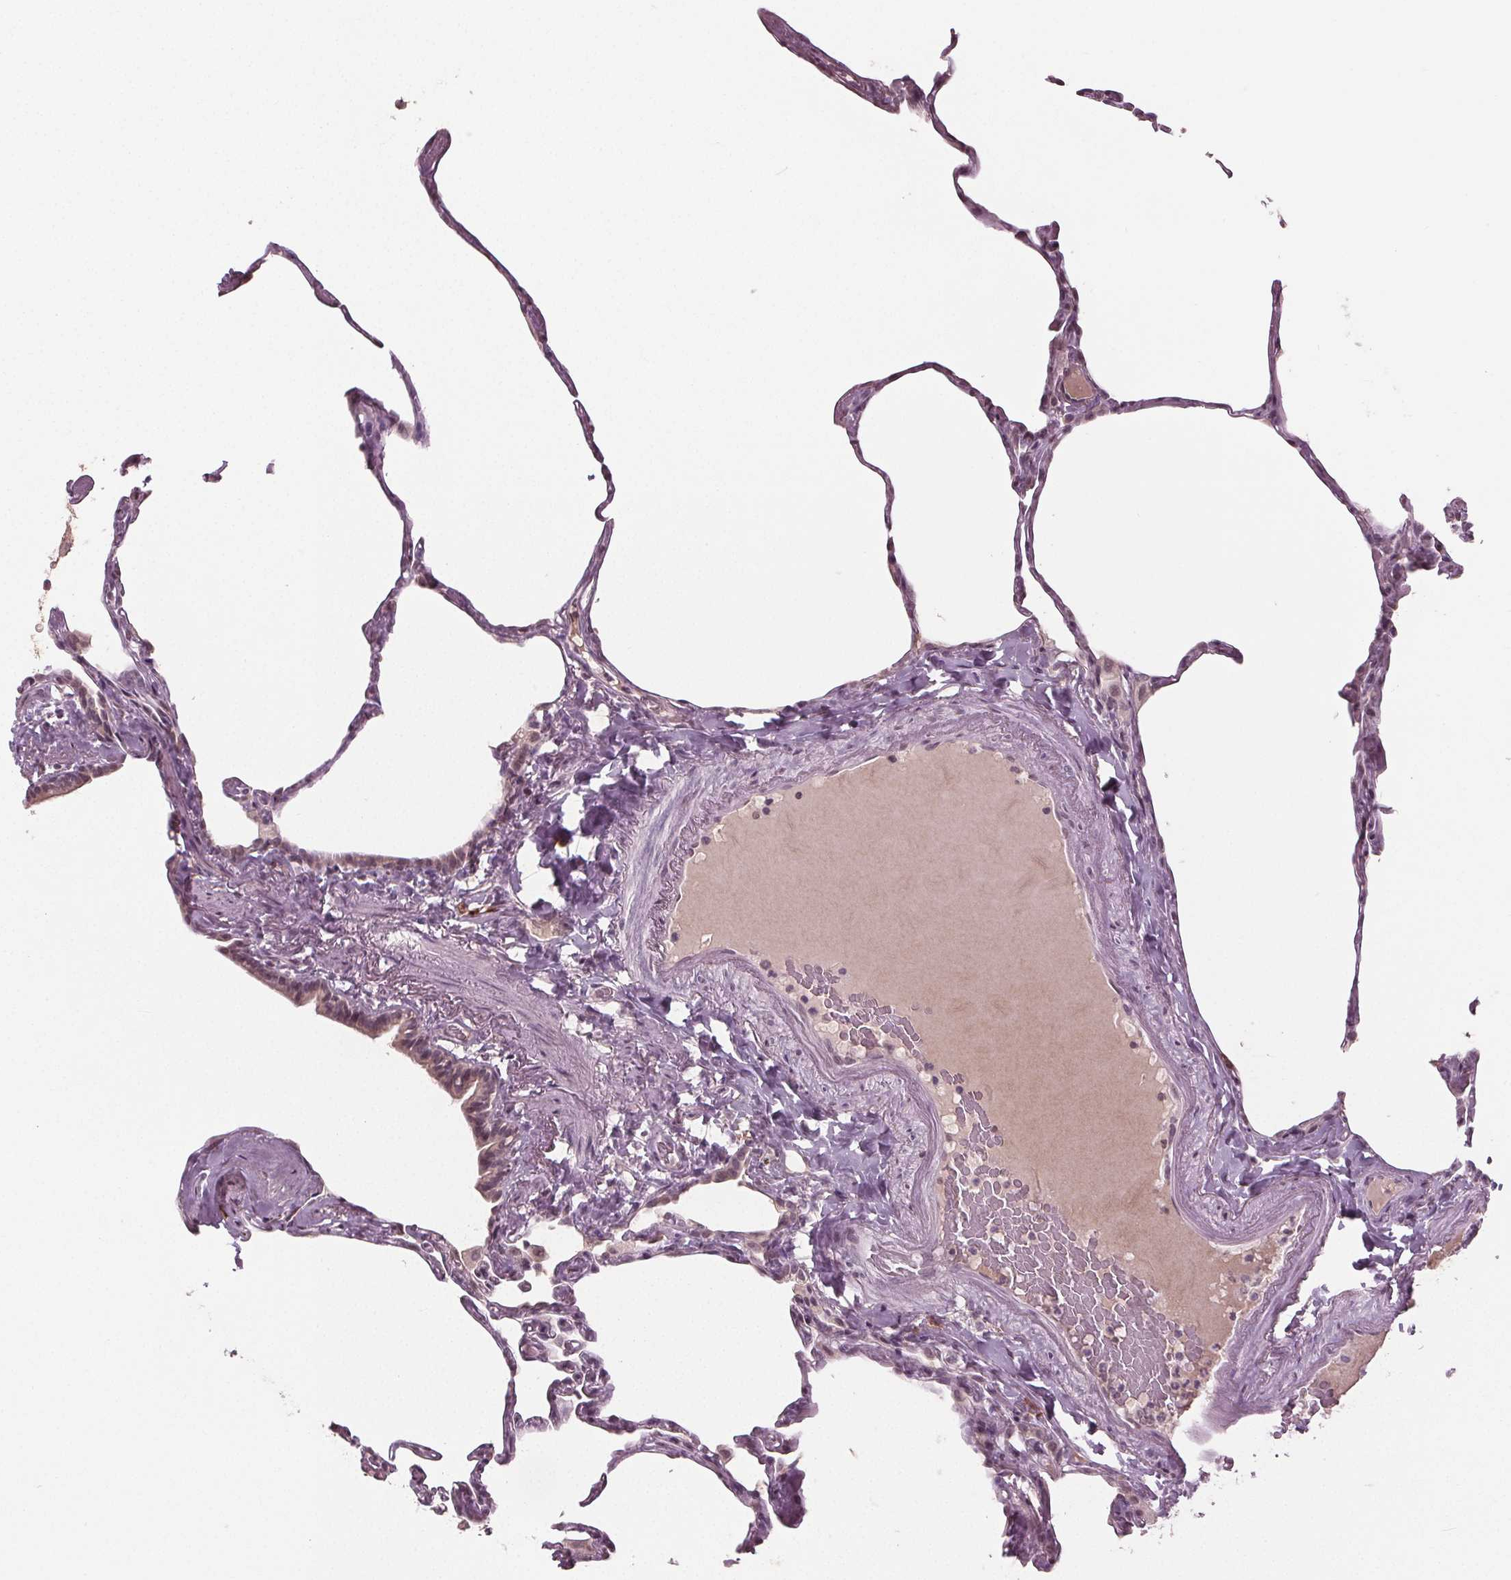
{"staining": {"intensity": "negative", "quantity": "none", "location": "none"}, "tissue": "lung", "cell_type": "Alveolar cells", "image_type": "normal", "snomed": [{"axis": "morphology", "description": "Normal tissue, NOS"}, {"axis": "topography", "description": "Lung"}], "caption": "High power microscopy photomicrograph of an IHC micrograph of unremarkable lung, revealing no significant positivity in alveolar cells. (Brightfield microscopy of DAB IHC at high magnification).", "gene": "CXCL16", "patient": {"sex": "male", "age": 65}}